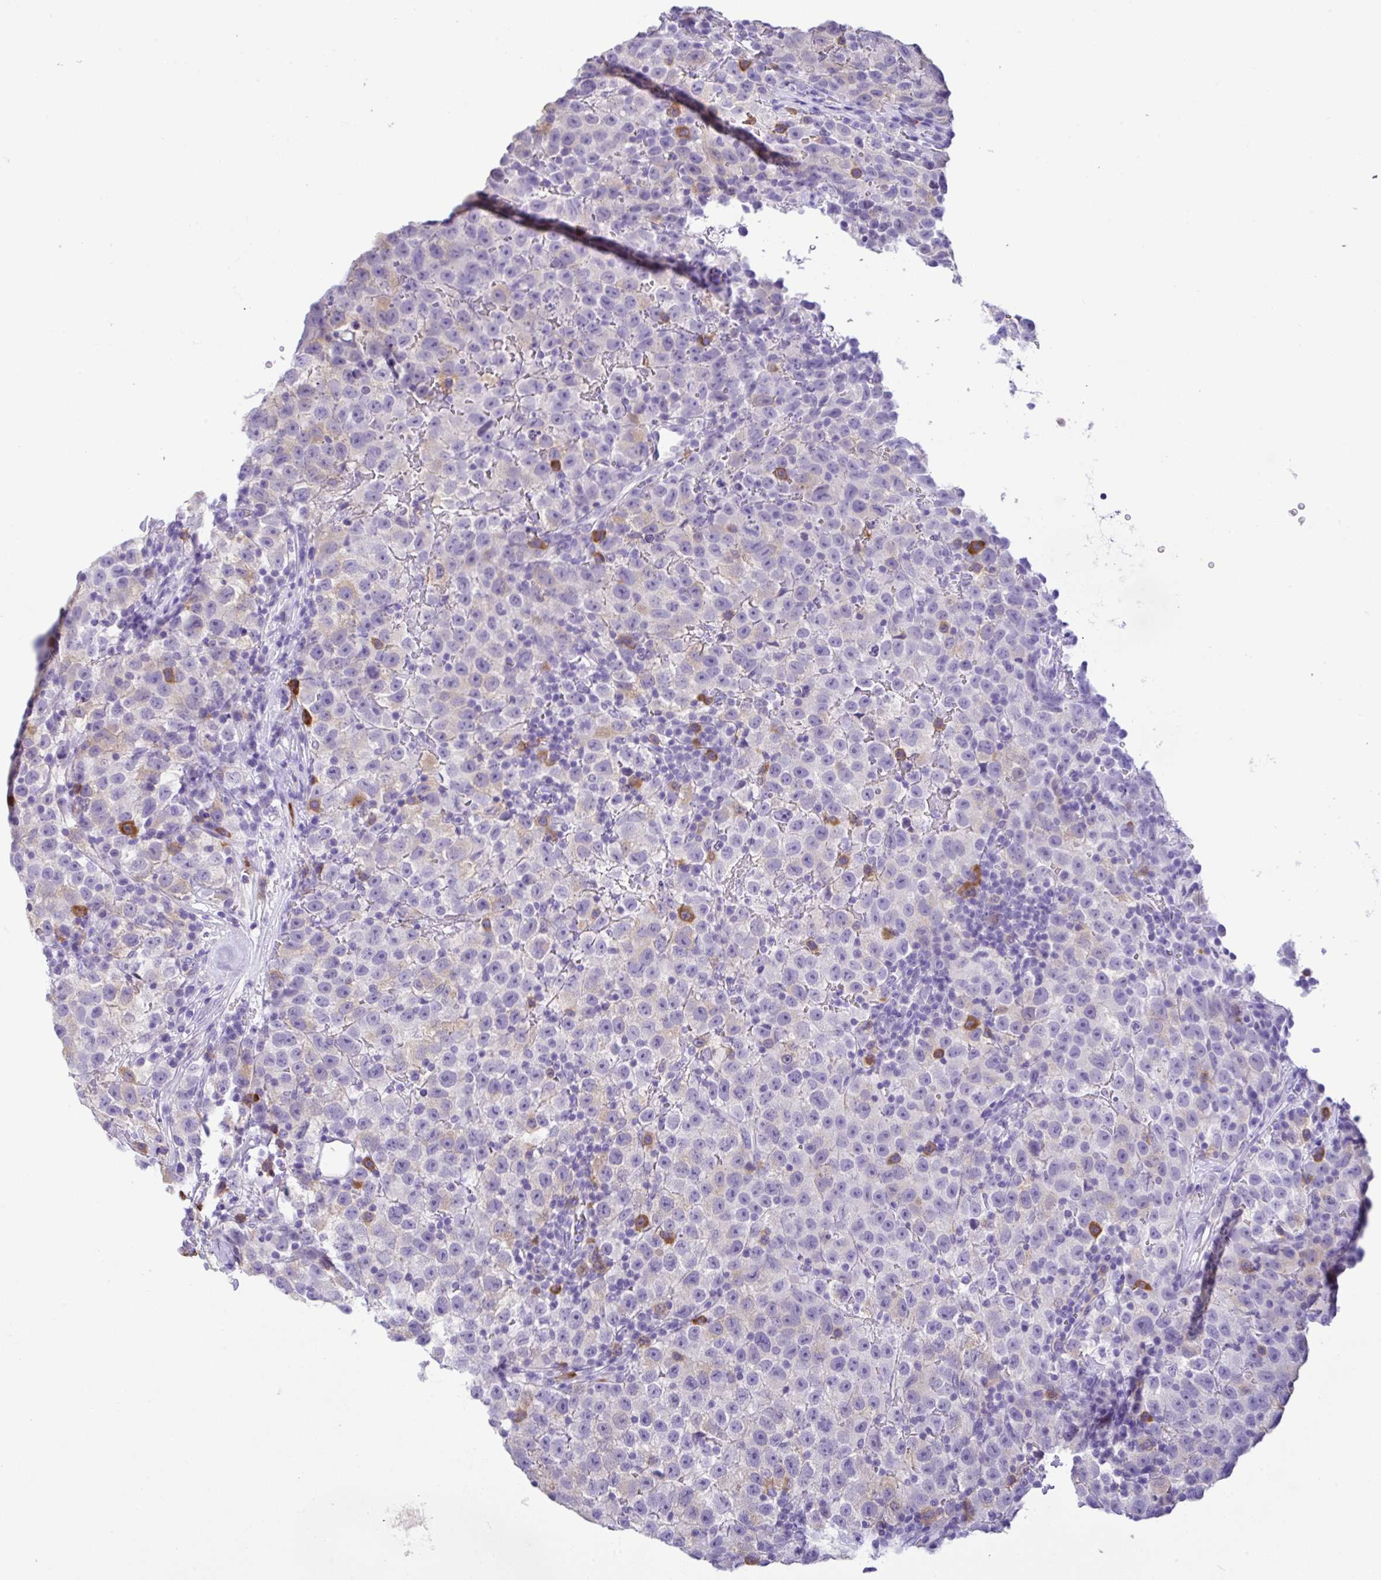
{"staining": {"intensity": "negative", "quantity": "none", "location": "none"}, "tissue": "testis cancer", "cell_type": "Tumor cells", "image_type": "cancer", "snomed": [{"axis": "morphology", "description": "Seminoma, NOS"}, {"axis": "topography", "description": "Testis"}], "caption": "Human testis cancer stained for a protein using IHC exhibits no staining in tumor cells.", "gene": "RRM2", "patient": {"sex": "male", "age": 22}}